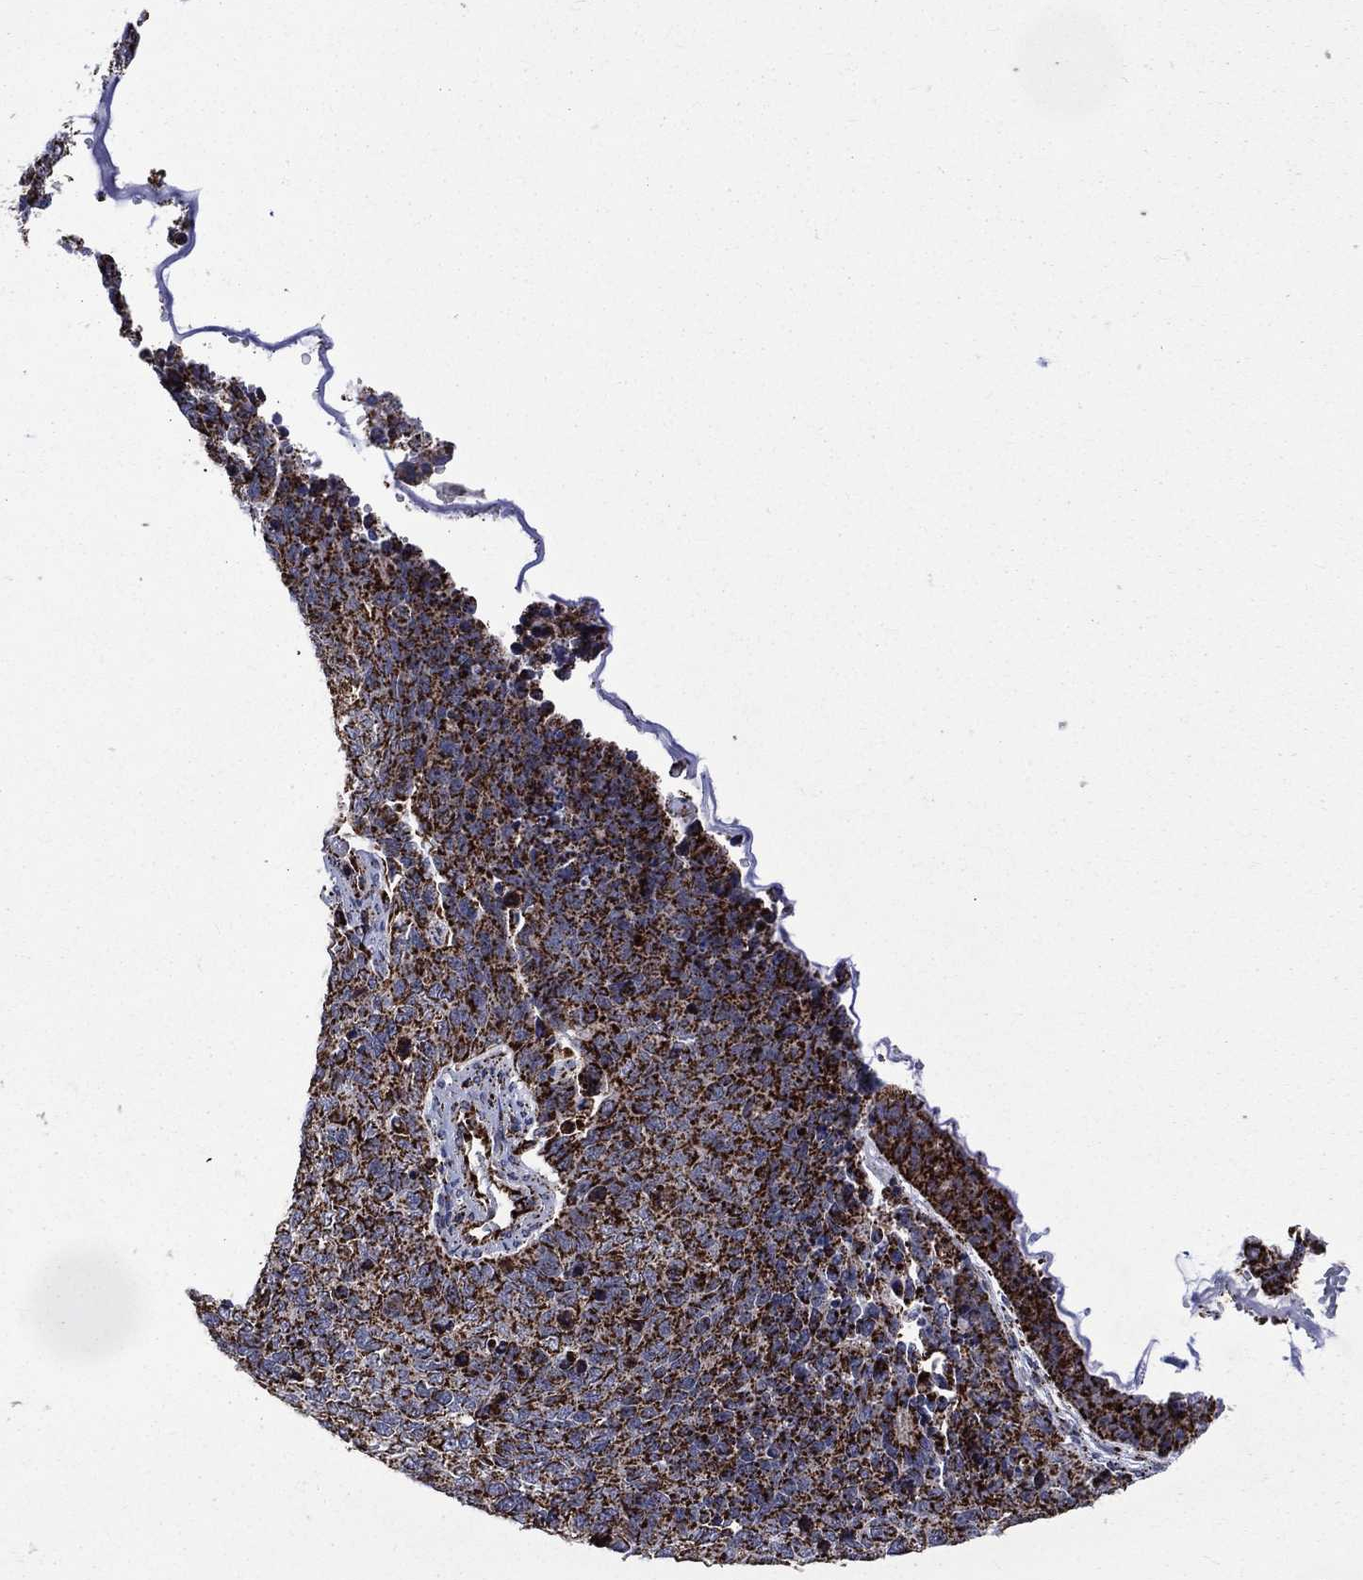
{"staining": {"intensity": "strong", "quantity": ">75%", "location": "cytoplasmic/membranous"}, "tissue": "cervical cancer", "cell_type": "Tumor cells", "image_type": "cancer", "snomed": [{"axis": "morphology", "description": "Squamous cell carcinoma, NOS"}, {"axis": "topography", "description": "Cervix"}], "caption": "Brown immunohistochemical staining in human cervical cancer (squamous cell carcinoma) reveals strong cytoplasmic/membranous staining in approximately >75% of tumor cells.", "gene": "GOT2", "patient": {"sex": "female", "age": 63}}